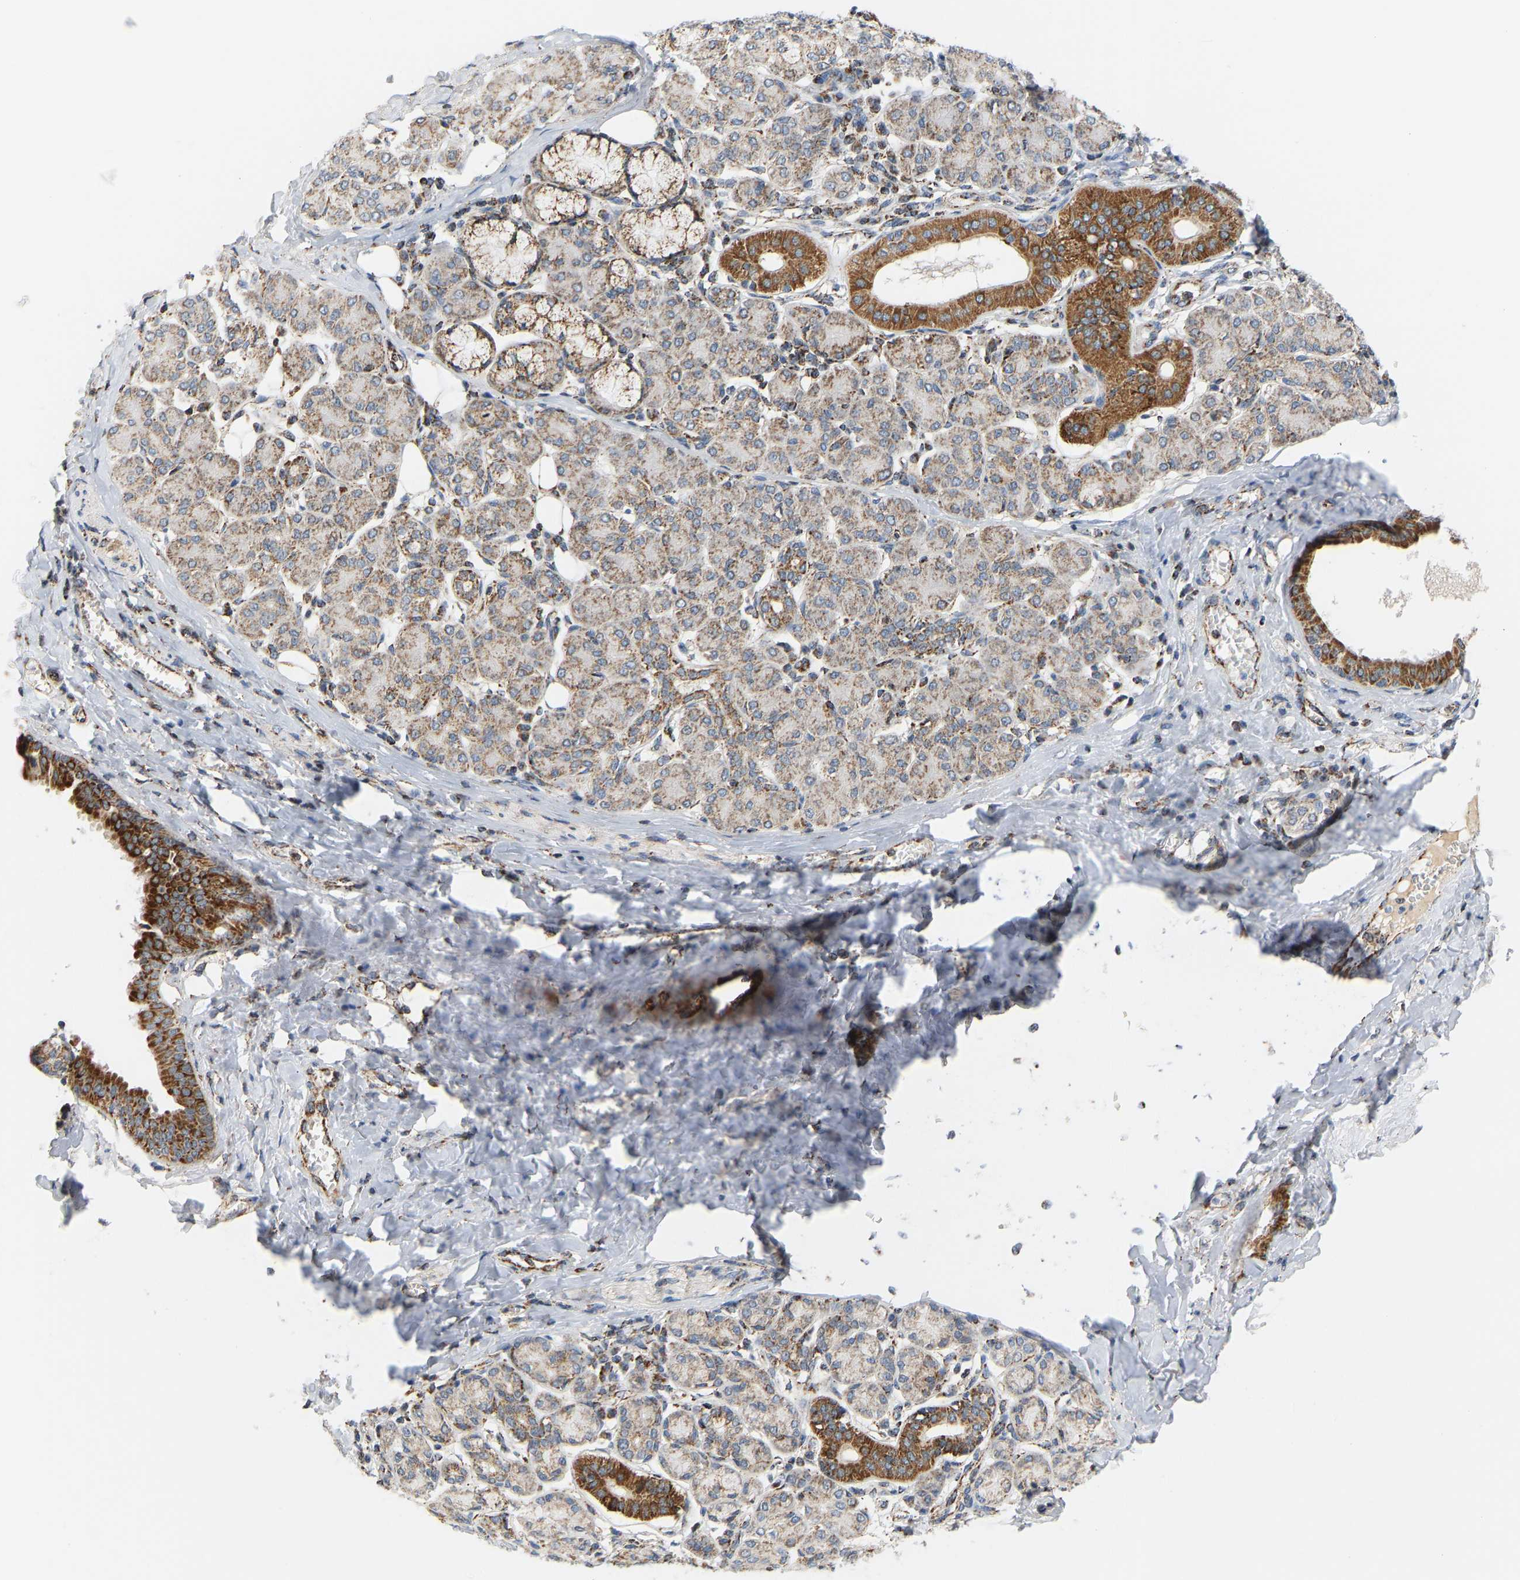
{"staining": {"intensity": "moderate", "quantity": "25%-75%", "location": "cytoplasmic/membranous"}, "tissue": "salivary gland", "cell_type": "Glandular cells", "image_type": "normal", "snomed": [{"axis": "morphology", "description": "Normal tissue, NOS"}, {"axis": "morphology", "description": "Inflammation, NOS"}, {"axis": "topography", "description": "Lymph node"}, {"axis": "topography", "description": "Salivary gland"}], "caption": "Glandular cells exhibit medium levels of moderate cytoplasmic/membranous positivity in approximately 25%-75% of cells in unremarkable human salivary gland.", "gene": "GPSM2", "patient": {"sex": "male", "age": 3}}